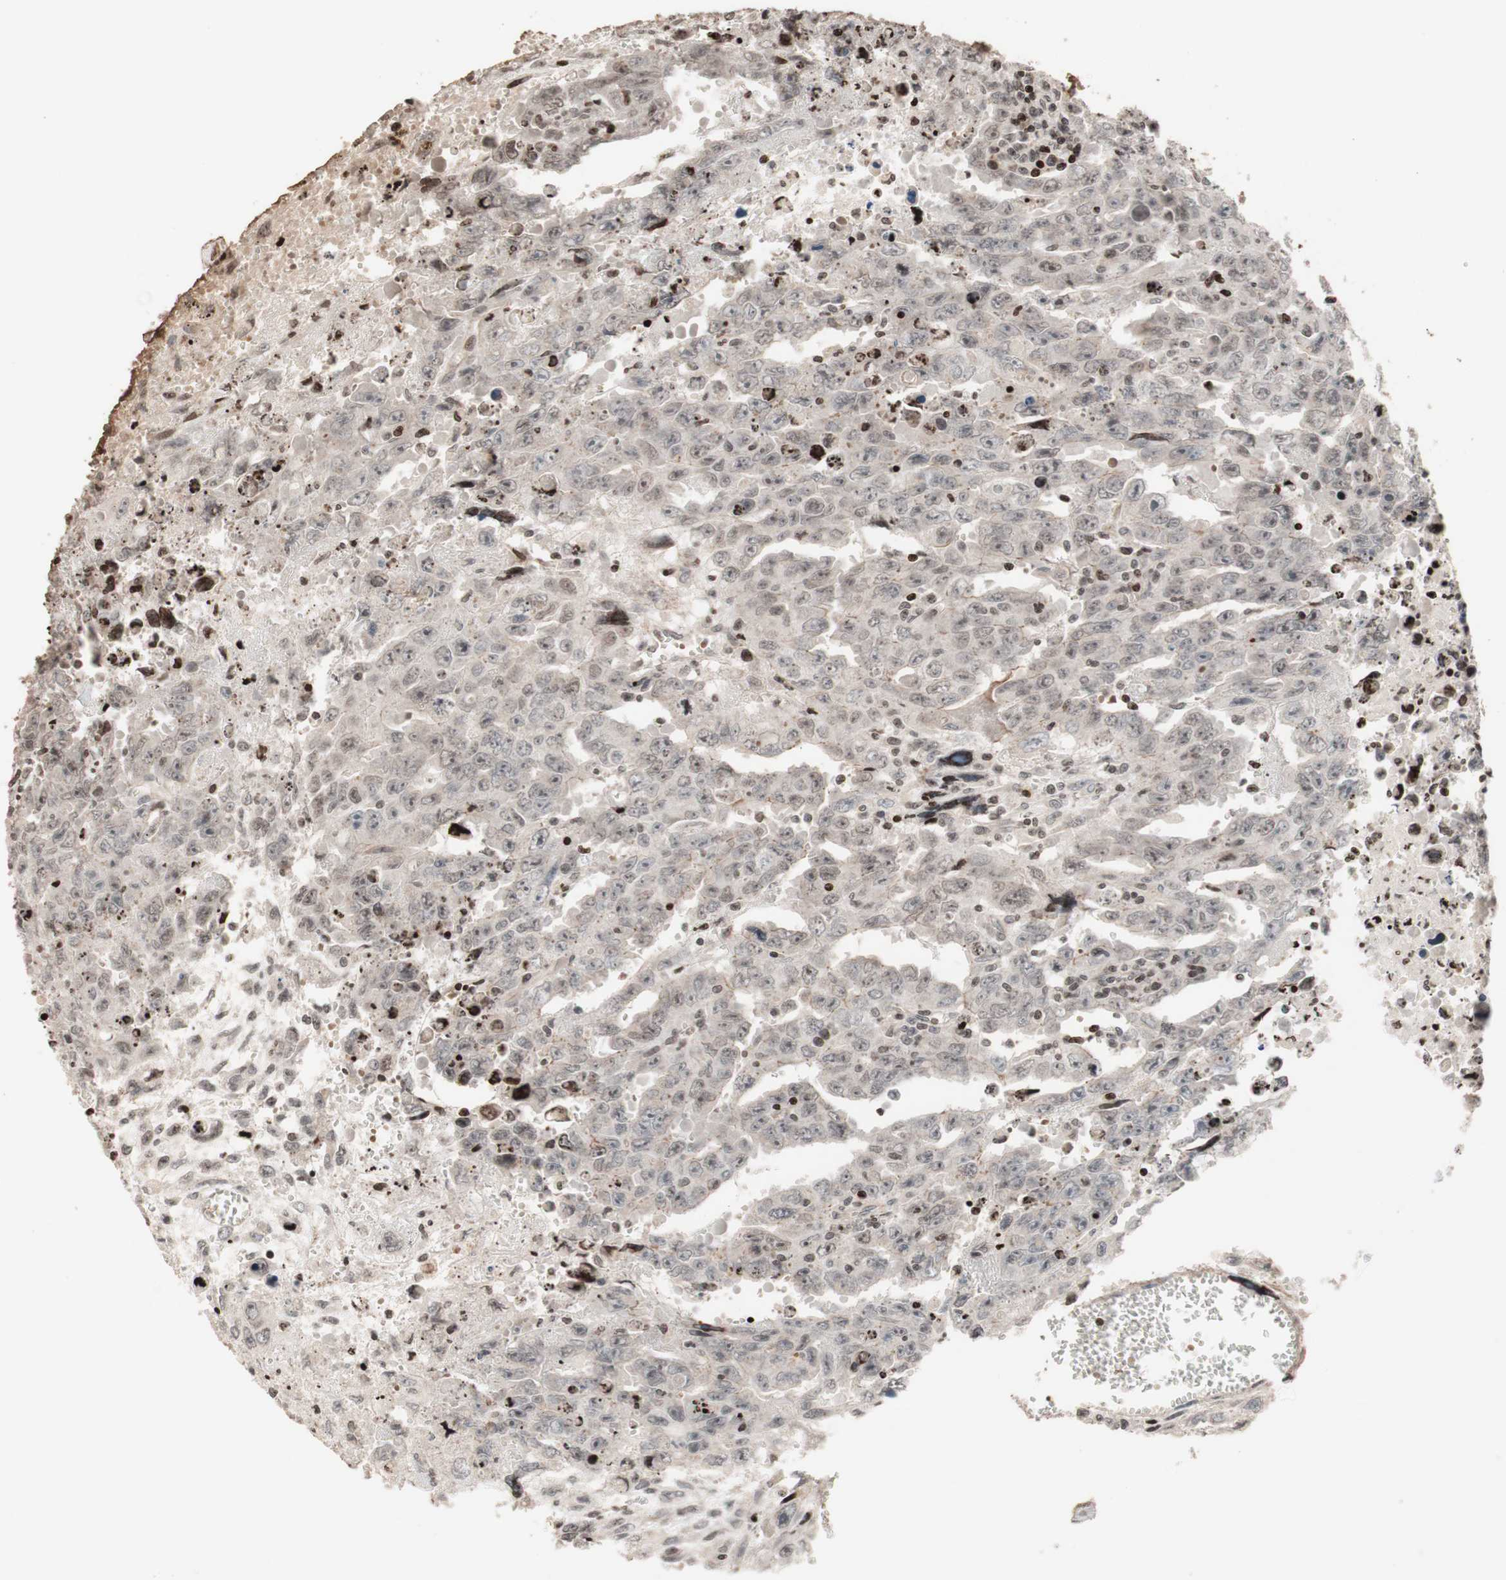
{"staining": {"intensity": "negative", "quantity": "none", "location": "none"}, "tissue": "testis cancer", "cell_type": "Tumor cells", "image_type": "cancer", "snomed": [{"axis": "morphology", "description": "Carcinoma, Embryonal, NOS"}, {"axis": "topography", "description": "Testis"}], "caption": "The photomicrograph exhibits no significant positivity in tumor cells of testis cancer.", "gene": "POLA1", "patient": {"sex": "male", "age": 28}}